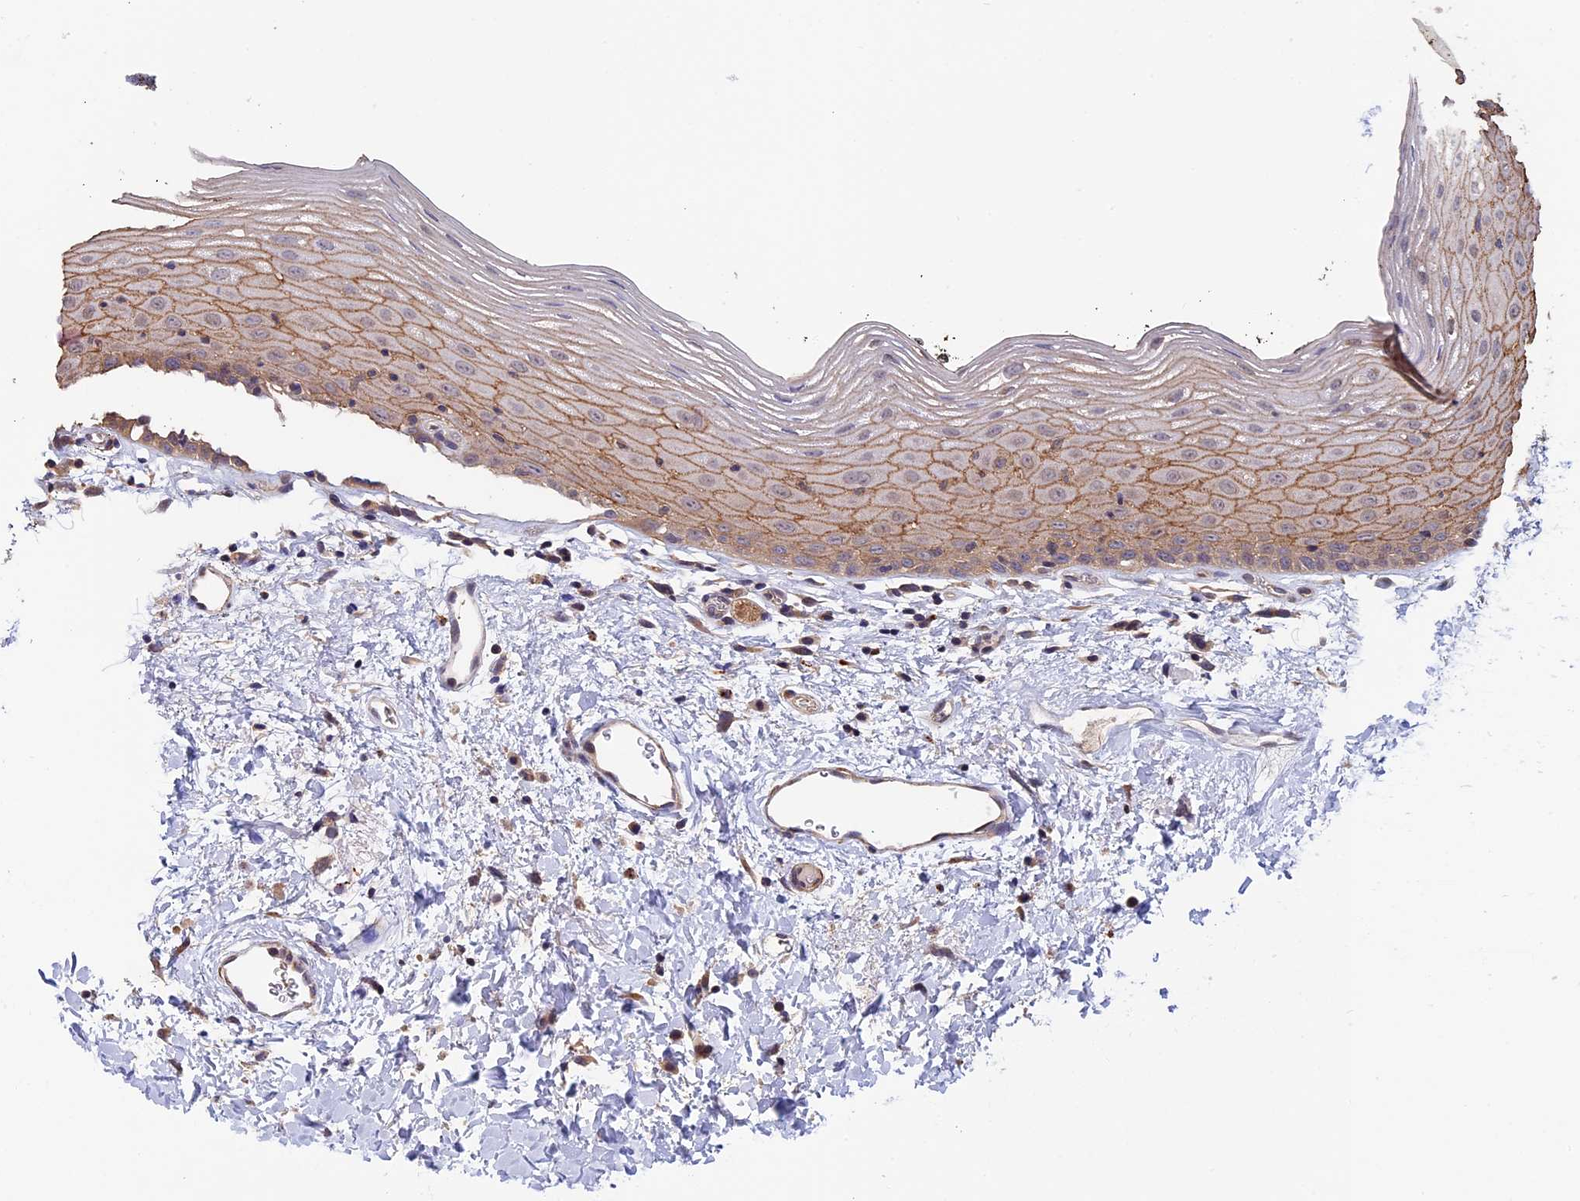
{"staining": {"intensity": "moderate", "quantity": ">75%", "location": "cytoplasmic/membranous"}, "tissue": "oral mucosa", "cell_type": "Squamous epithelial cells", "image_type": "normal", "snomed": [{"axis": "morphology", "description": "Normal tissue, NOS"}, {"axis": "topography", "description": "Oral tissue"}], "caption": "Immunohistochemical staining of normal oral mucosa demonstrates medium levels of moderate cytoplasmic/membranous positivity in about >75% of squamous epithelial cells.", "gene": "SLC9A5", "patient": {"sex": "male", "age": 74}}